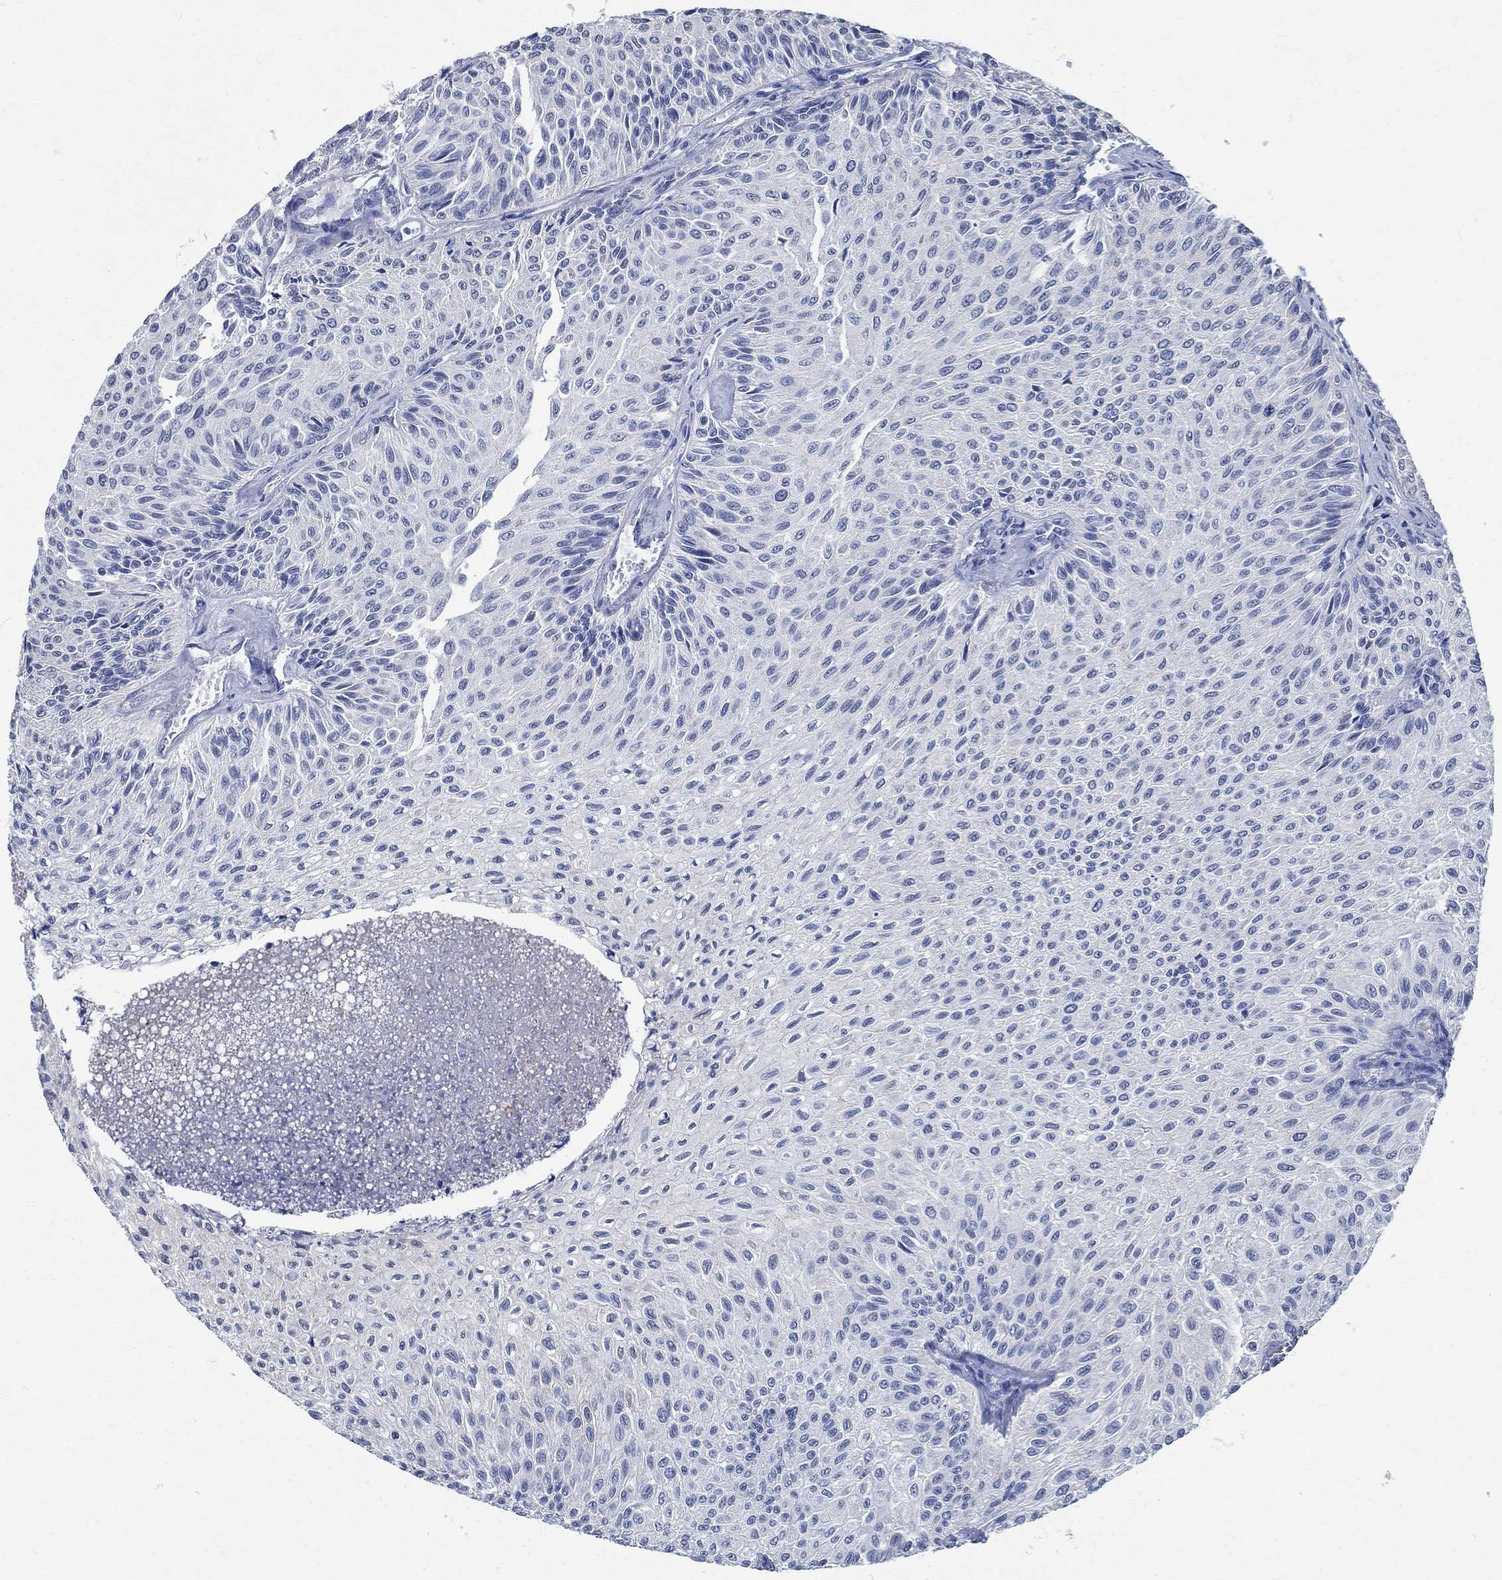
{"staining": {"intensity": "negative", "quantity": "none", "location": "none"}, "tissue": "urothelial cancer", "cell_type": "Tumor cells", "image_type": "cancer", "snomed": [{"axis": "morphology", "description": "Urothelial carcinoma, Low grade"}, {"axis": "topography", "description": "Urinary bladder"}], "caption": "Image shows no protein positivity in tumor cells of urothelial cancer tissue.", "gene": "TMEM221", "patient": {"sex": "male", "age": 78}}